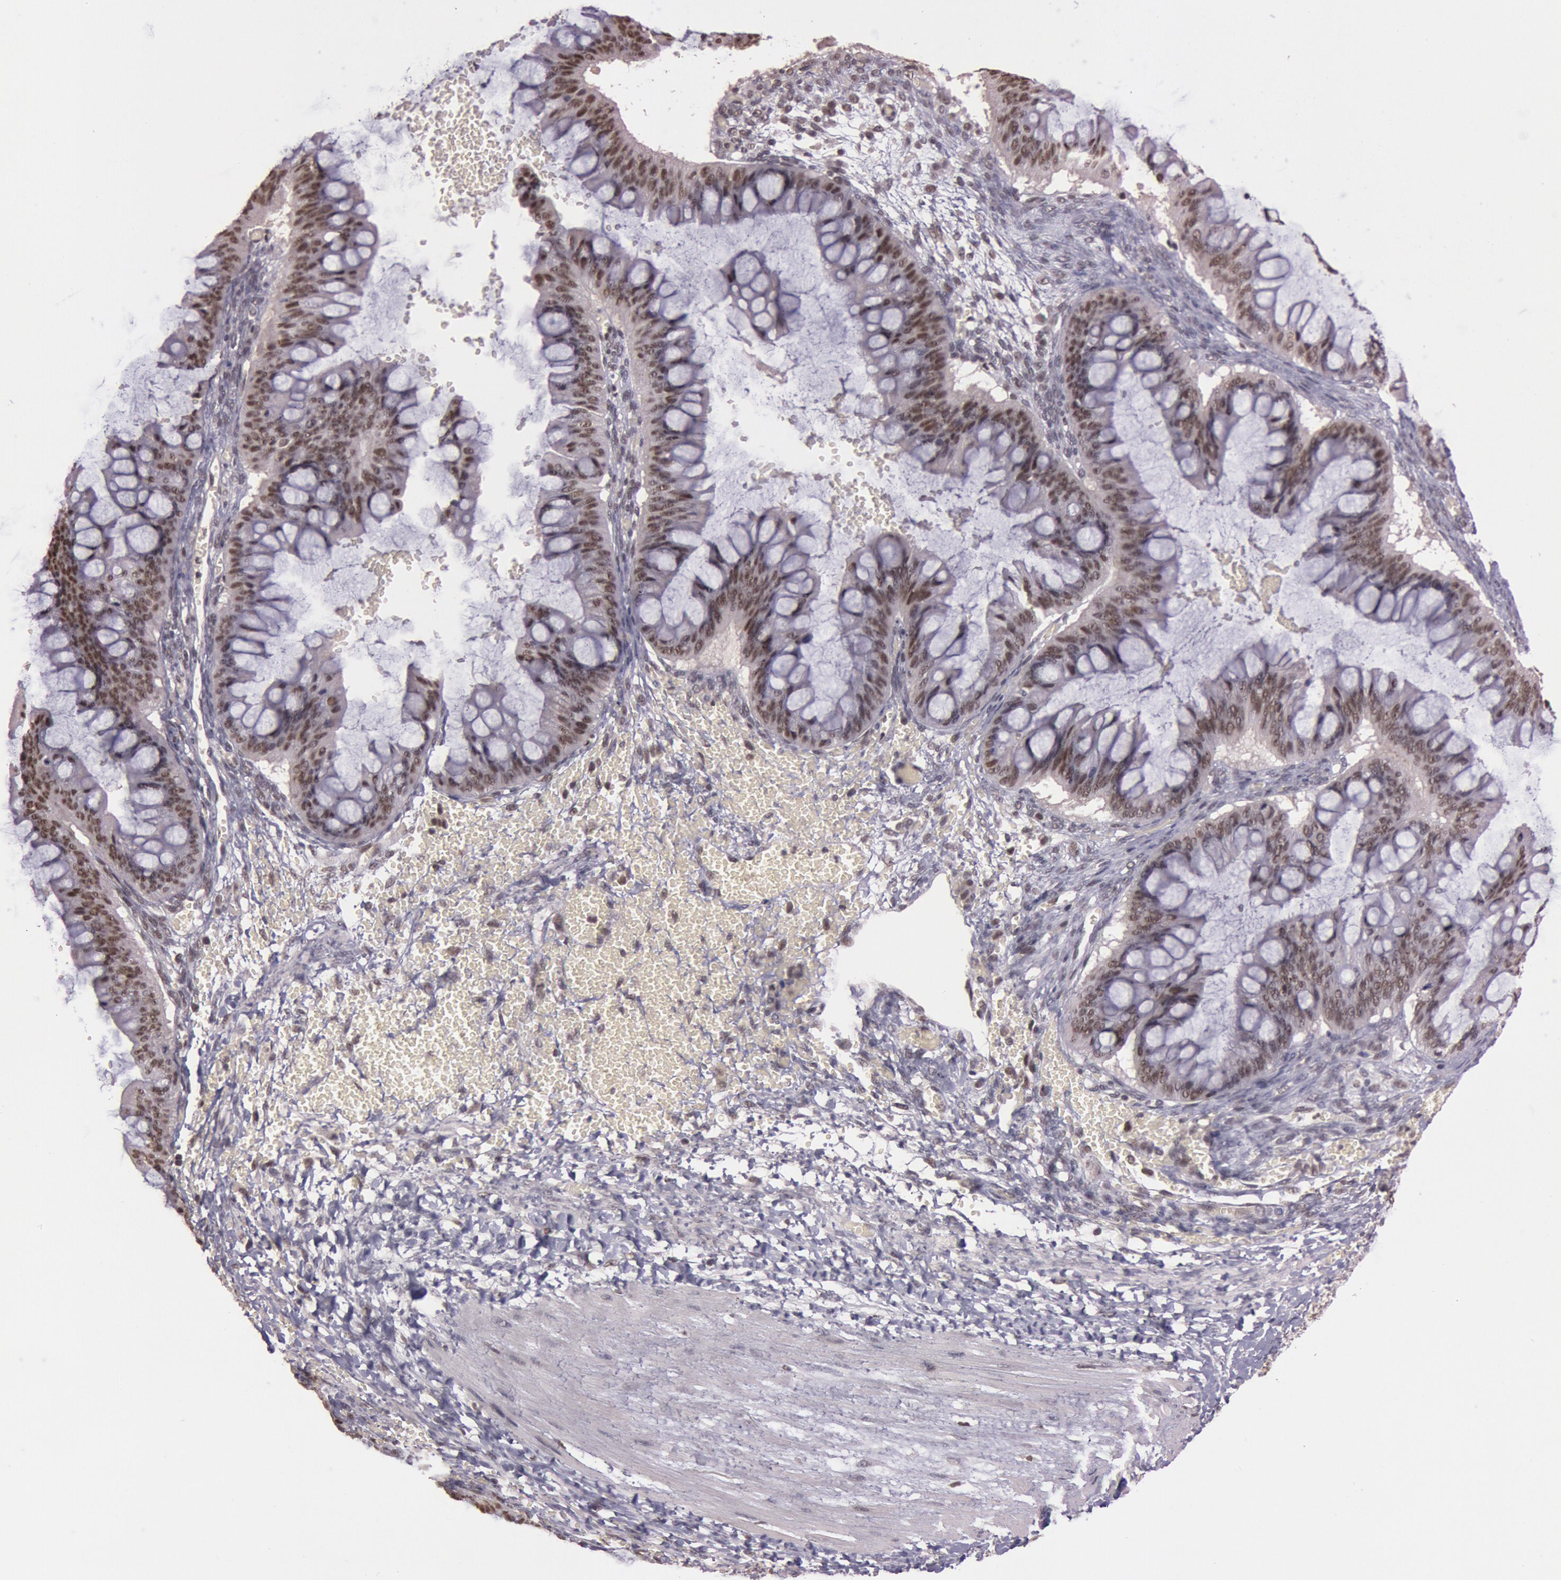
{"staining": {"intensity": "moderate", "quantity": ">75%", "location": "nuclear"}, "tissue": "ovarian cancer", "cell_type": "Tumor cells", "image_type": "cancer", "snomed": [{"axis": "morphology", "description": "Cystadenocarcinoma, mucinous, NOS"}, {"axis": "topography", "description": "Ovary"}], "caption": "The micrograph reveals staining of ovarian mucinous cystadenocarcinoma, revealing moderate nuclear protein positivity (brown color) within tumor cells.", "gene": "TASL", "patient": {"sex": "female", "age": 73}}